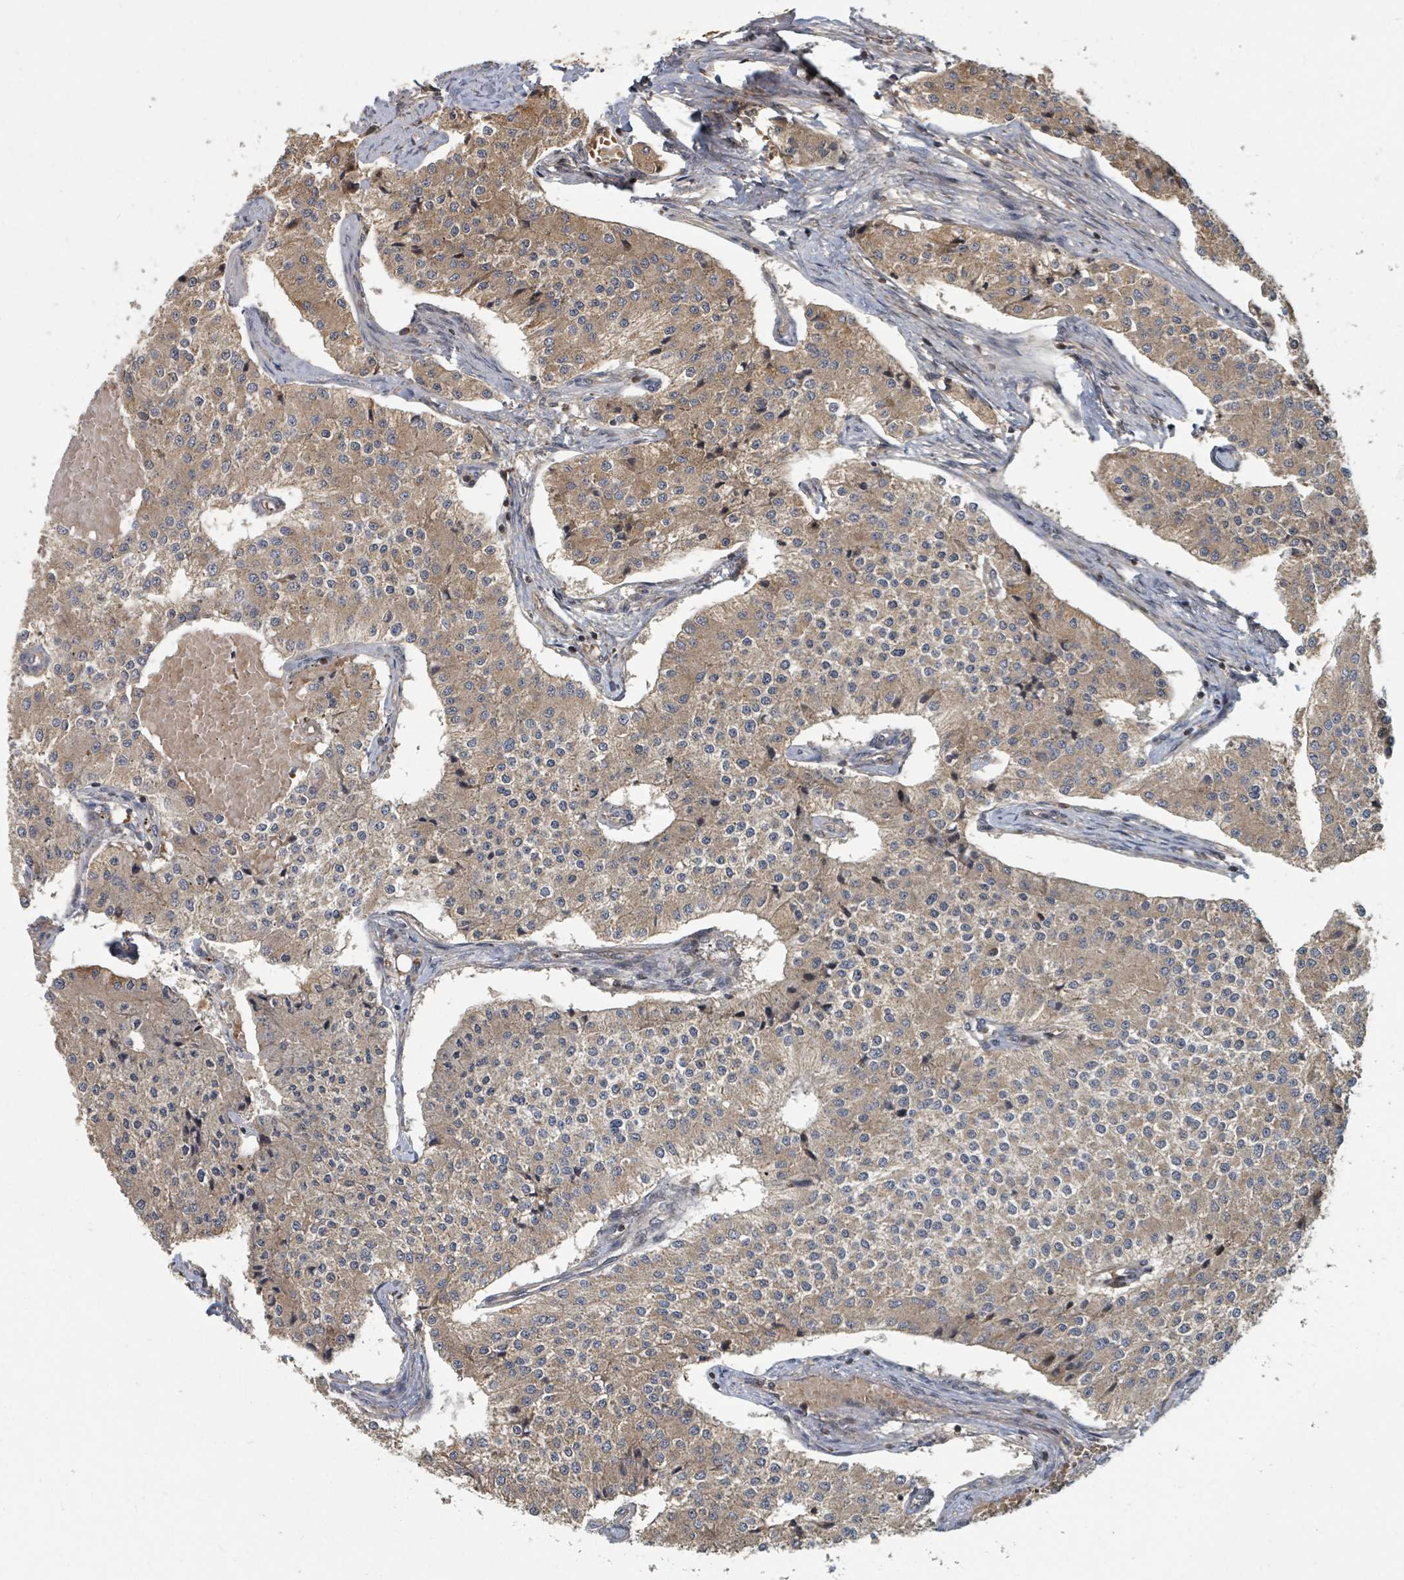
{"staining": {"intensity": "moderate", "quantity": "25%-75%", "location": "cytoplasmic/membranous"}, "tissue": "carcinoid", "cell_type": "Tumor cells", "image_type": "cancer", "snomed": [{"axis": "morphology", "description": "Carcinoid, malignant, NOS"}, {"axis": "topography", "description": "Colon"}], "caption": "Carcinoid stained with a protein marker reveals moderate staining in tumor cells.", "gene": "DPM1", "patient": {"sex": "female", "age": 52}}